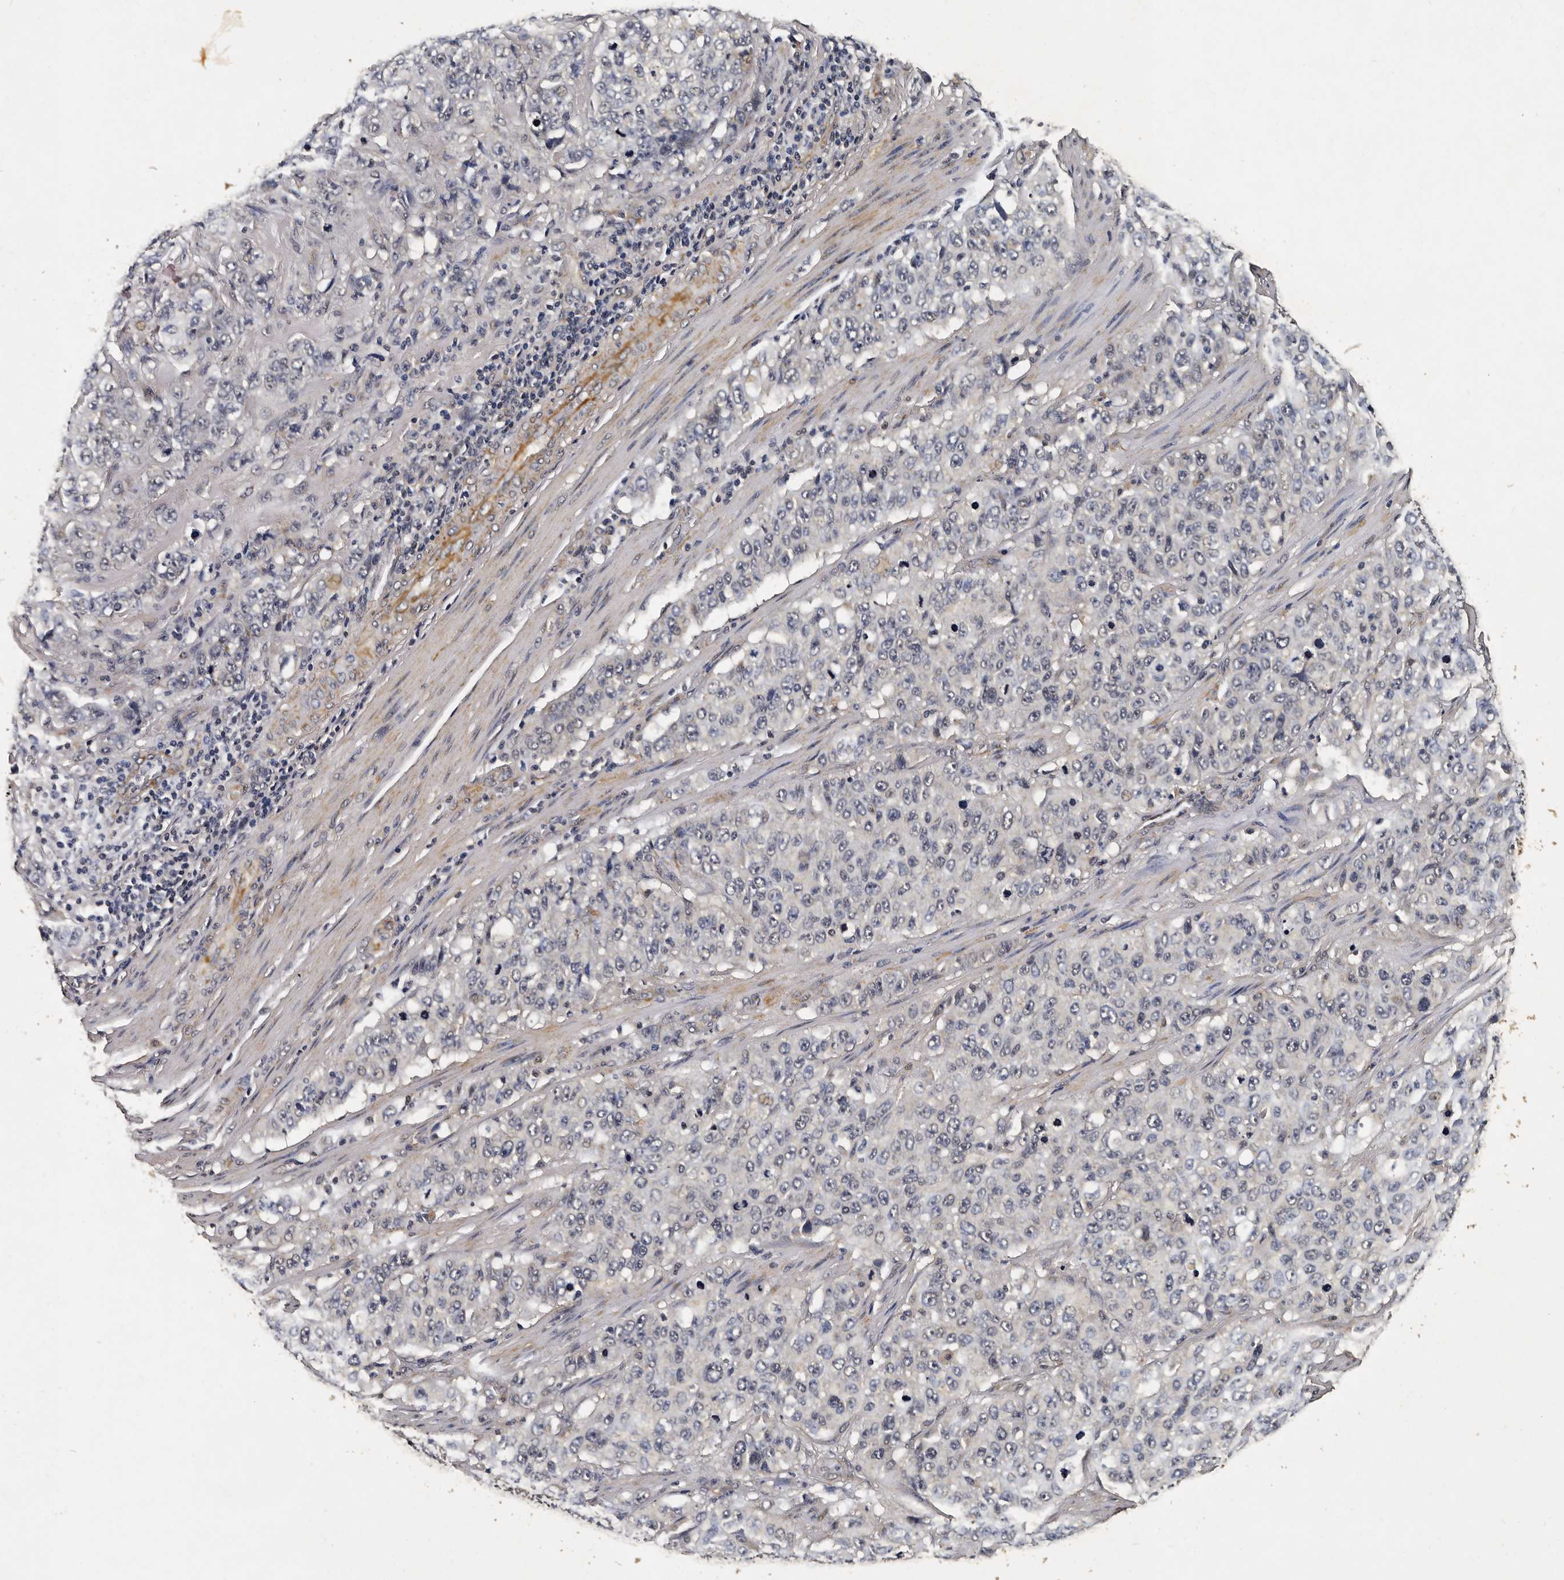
{"staining": {"intensity": "negative", "quantity": "none", "location": "none"}, "tissue": "stomach cancer", "cell_type": "Tumor cells", "image_type": "cancer", "snomed": [{"axis": "morphology", "description": "Adenocarcinoma, NOS"}, {"axis": "topography", "description": "Stomach"}], "caption": "A histopathology image of adenocarcinoma (stomach) stained for a protein demonstrates no brown staining in tumor cells.", "gene": "CPNE3", "patient": {"sex": "male", "age": 48}}